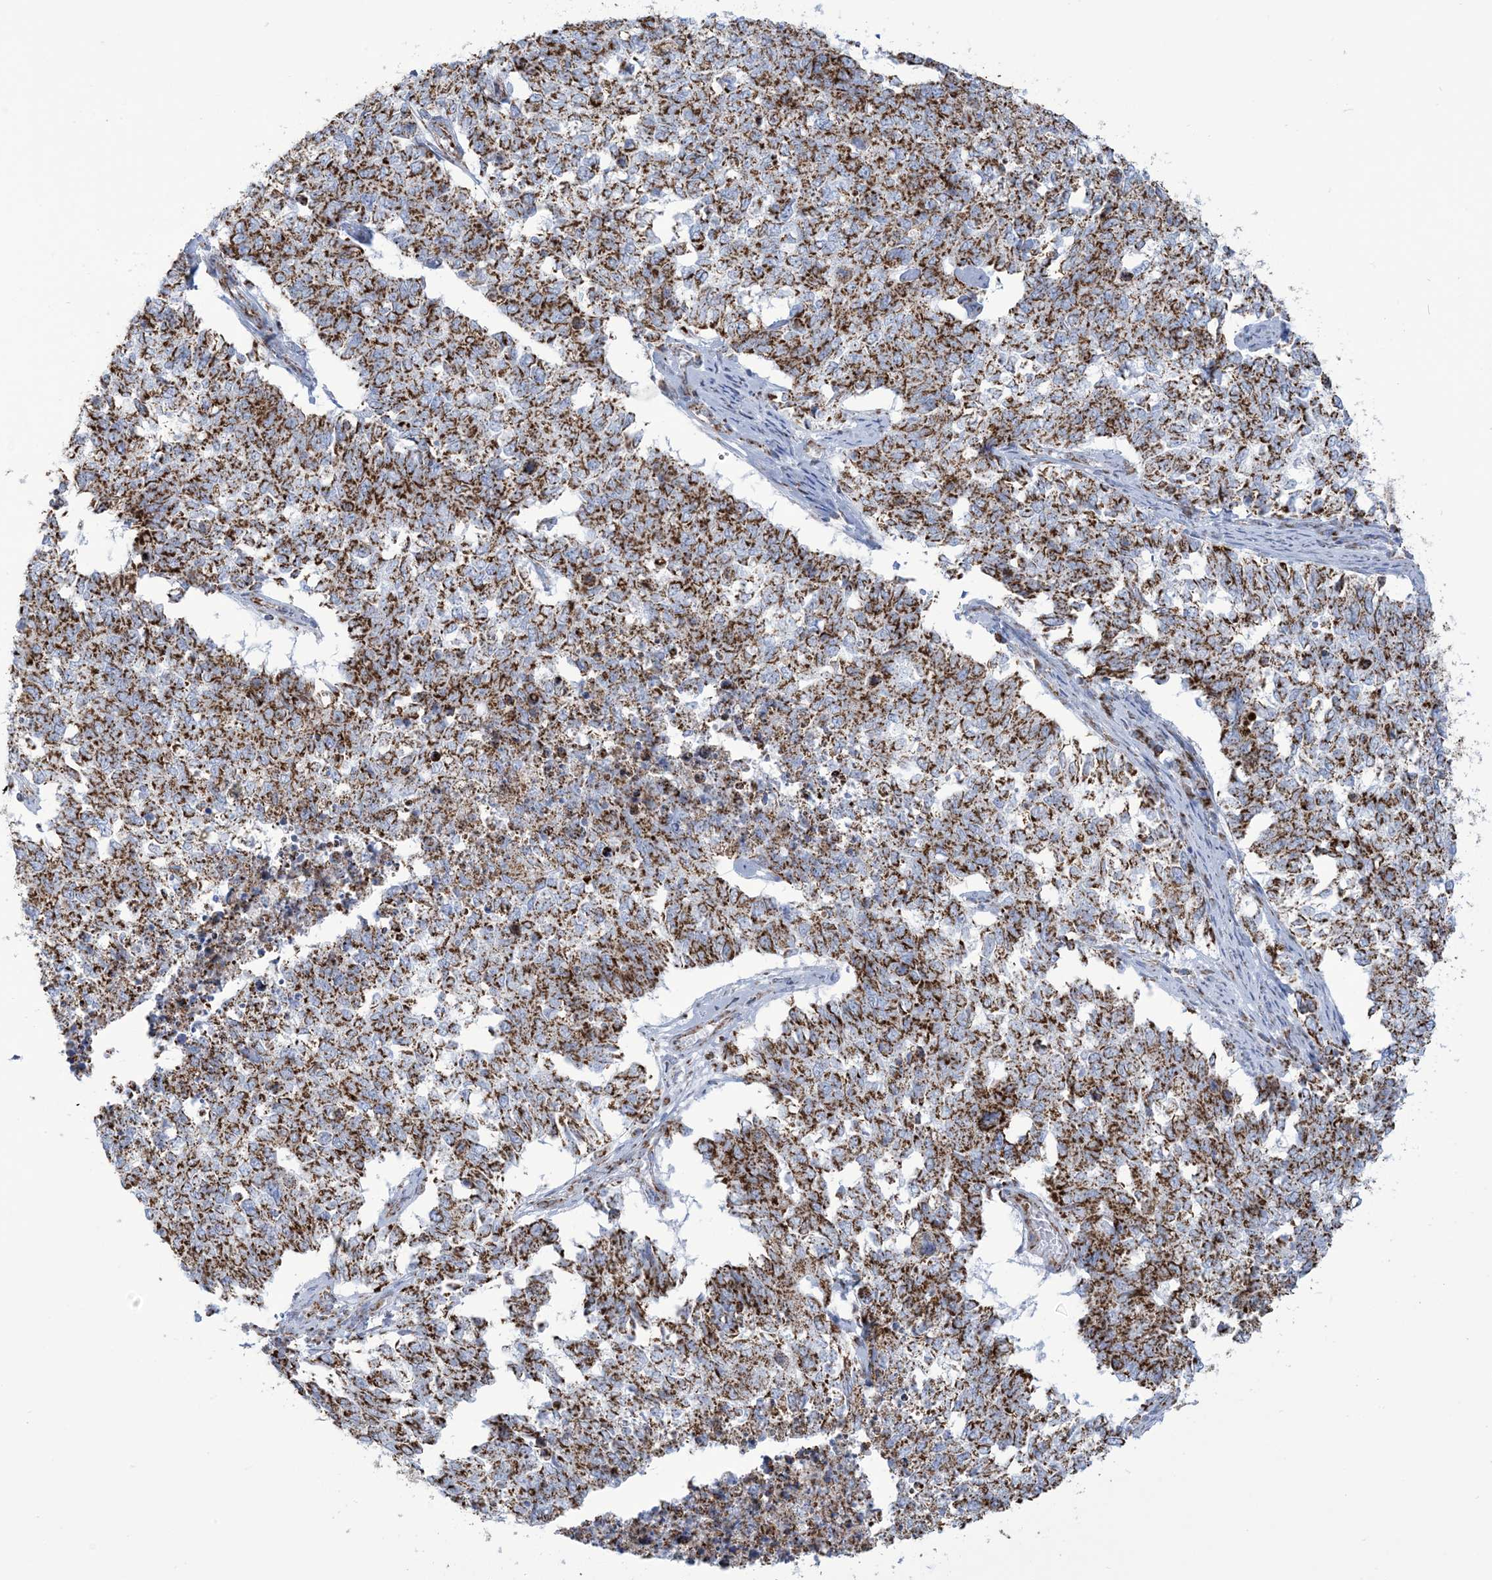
{"staining": {"intensity": "moderate", "quantity": ">75%", "location": "cytoplasmic/membranous"}, "tissue": "cervical cancer", "cell_type": "Tumor cells", "image_type": "cancer", "snomed": [{"axis": "morphology", "description": "Squamous cell carcinoma, NOS"}, {"axis": "topography", "description": "Cervix"}], "caption": "The image shows immunohistochemical staining of cervical cancer (squamous cell carcinoma). There is moderate cytoplasmic/membranous positivity is present in about >75% of tumor cells. (DAB (3,3'-diaminobenzidine) IHC, brown staining for protein, blue staining for nuclei).", "gene": "SAMM50", "patient": {"sex": "female", "age": 63}}